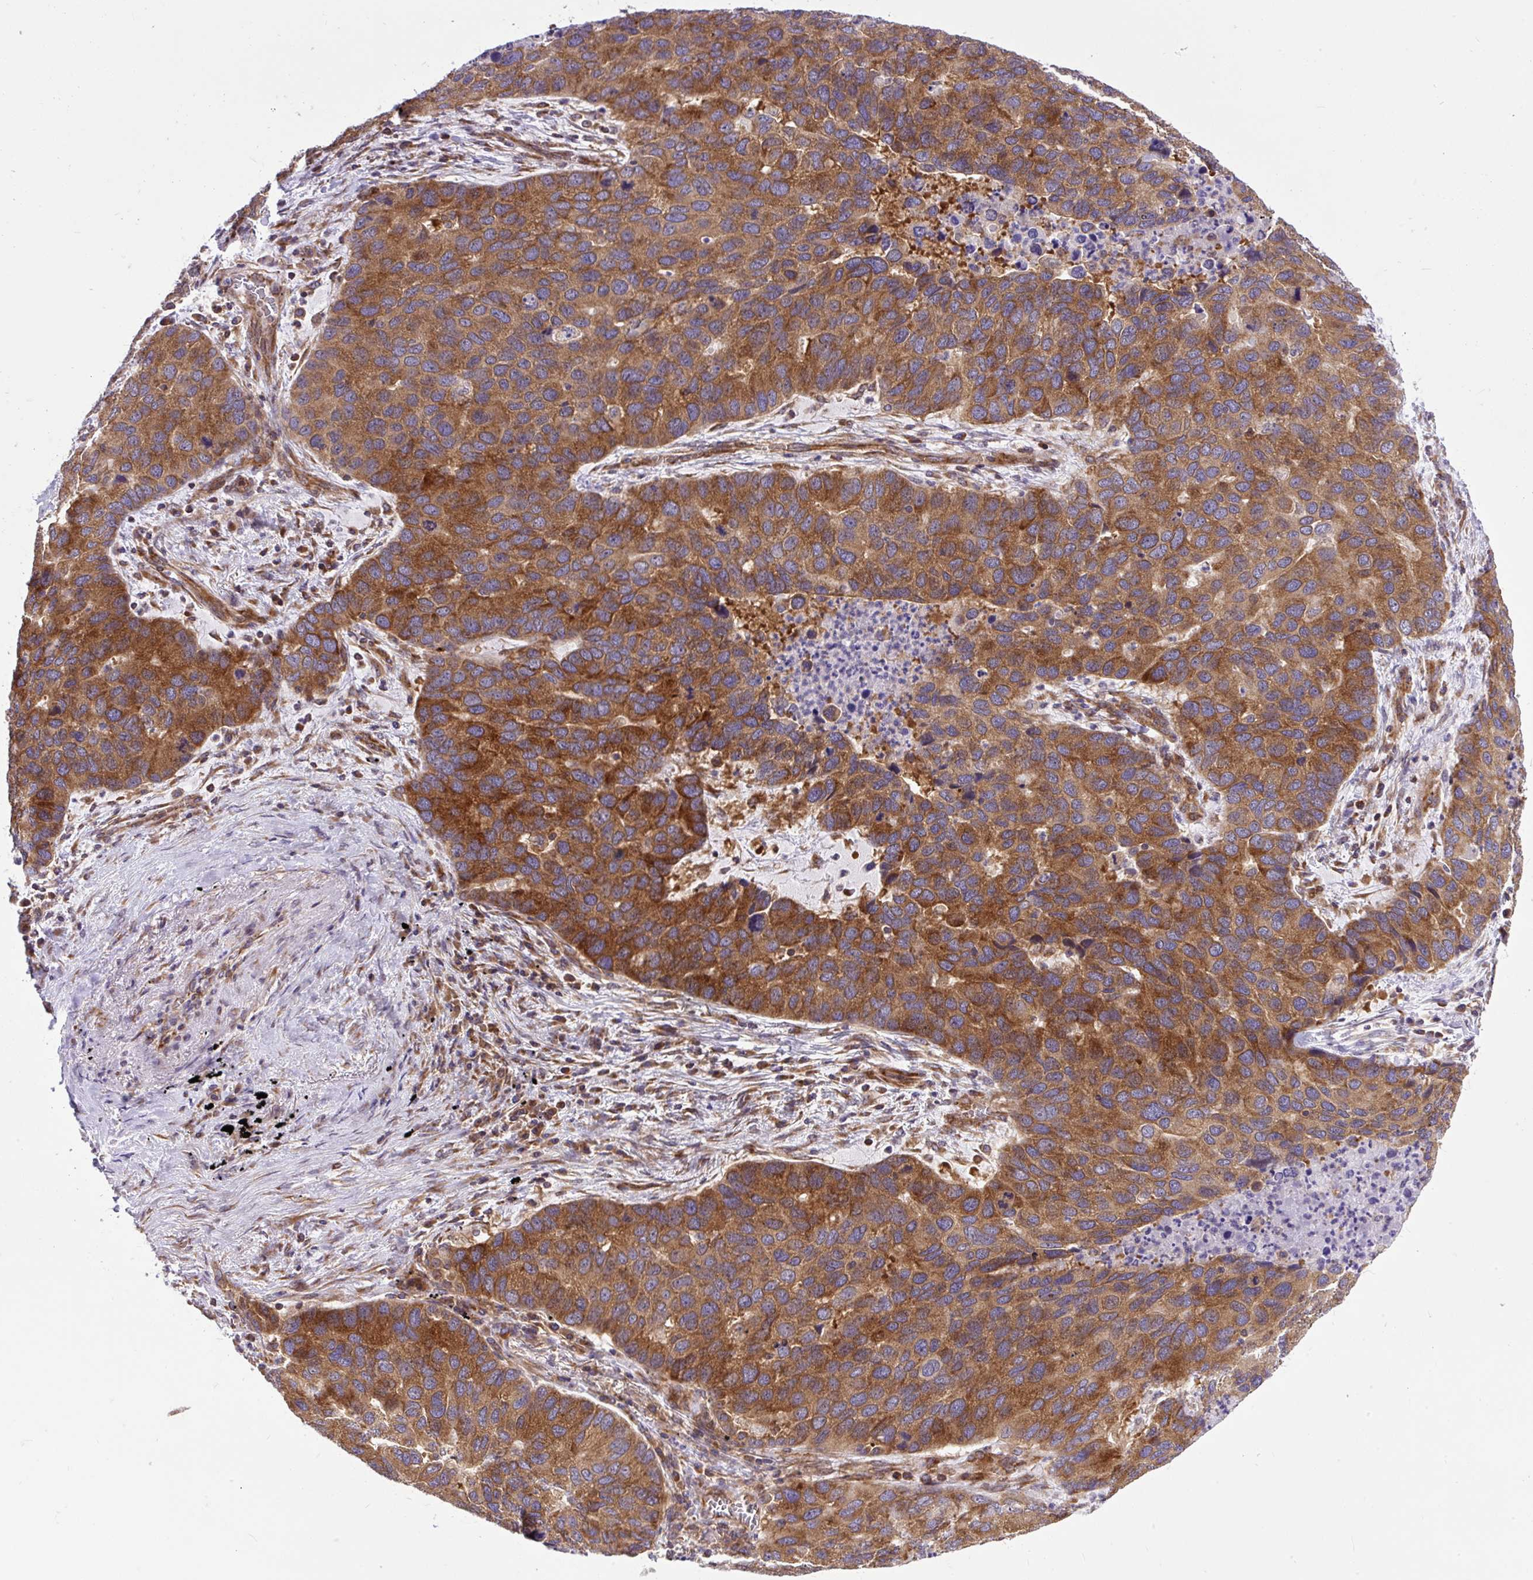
{"staining": {"intensity": "strong", "quantity": ">75%", "location": "cytoplasmic/membranous"}, "tissue": "lung cancer", "cell_type": "Tumor cells", "image_type": "cancer", "snomed": [{"axis": "morphology", "description": "Aneuploidy"}, {"axis": "morphology", "description": "Adenocarcinoma, NOS"}, {"axis": "topography", "description": "Lymph node"}, {"axis": "topography", "description": "Lung"}], "caption": "Lung adenocarcinoma stained with a brown dye exhibits strong cytoplasmic/membranous positive staining in about >75% of tumor cells.", "gene": "TRIM17", "patient": {"sex": "female", "age": 74}}